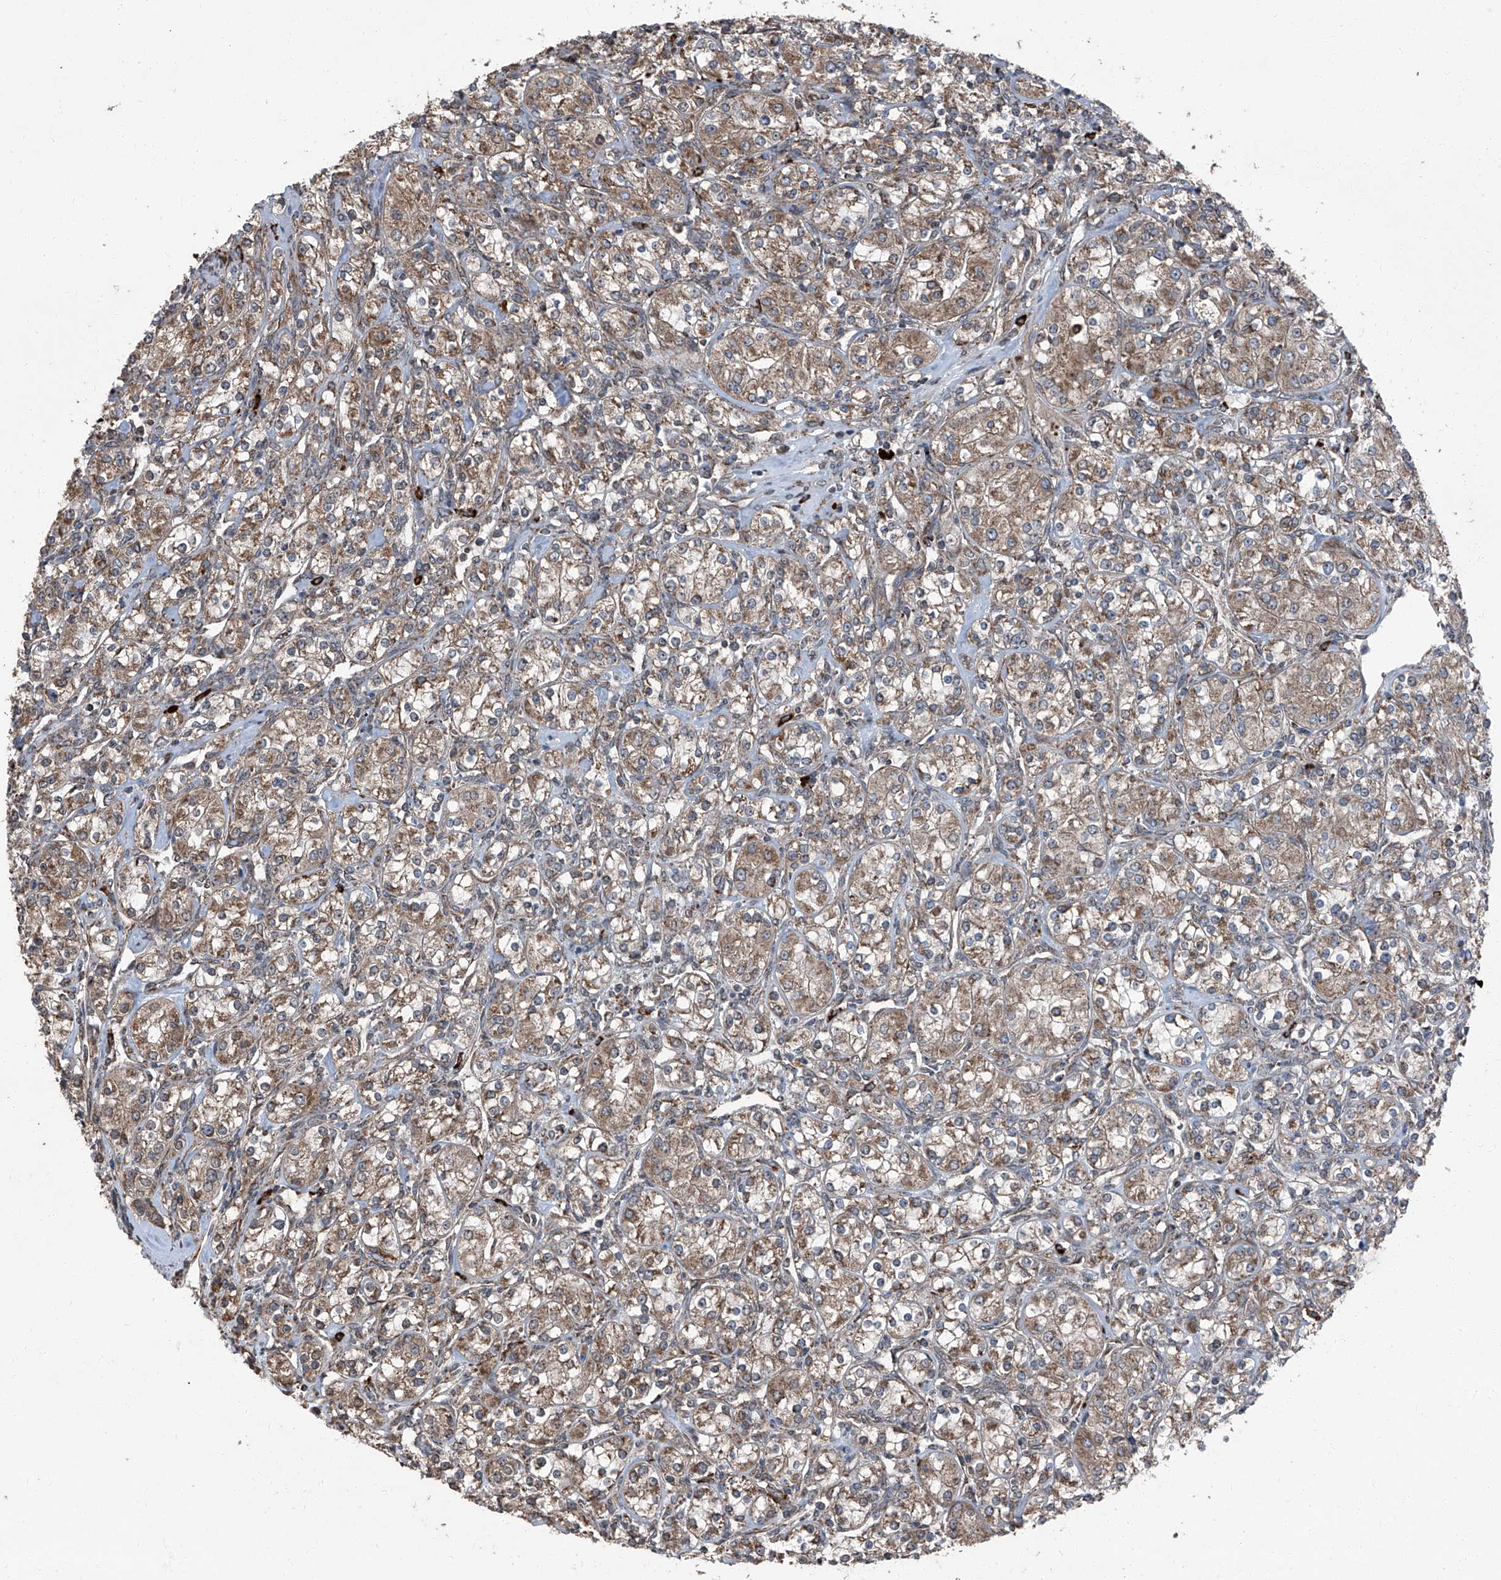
{"staining": {"intensity": "weak", "quantity": ">75%", "location": "cytoplasmic/membranous"}, "tissue": "renal cancer", "cell_type": "Tumor cells", "image_type": "cancer", "snomed": [{"axis": "morphology", "description": "Adenocarcinoma, NOS"}, {"axis": "topography", "description": "Kidney"}], "caption": "This image displays adenocarcinoma (renal) stained with immunohistochemistry to label a protein in brown. The cytoplasmic/membranous of tumor cells show weak positivity for the protein. Nuclei are counter-stained blue.", "gene": "LIMK1", "patient": {"sex": "male", "age": 77}}